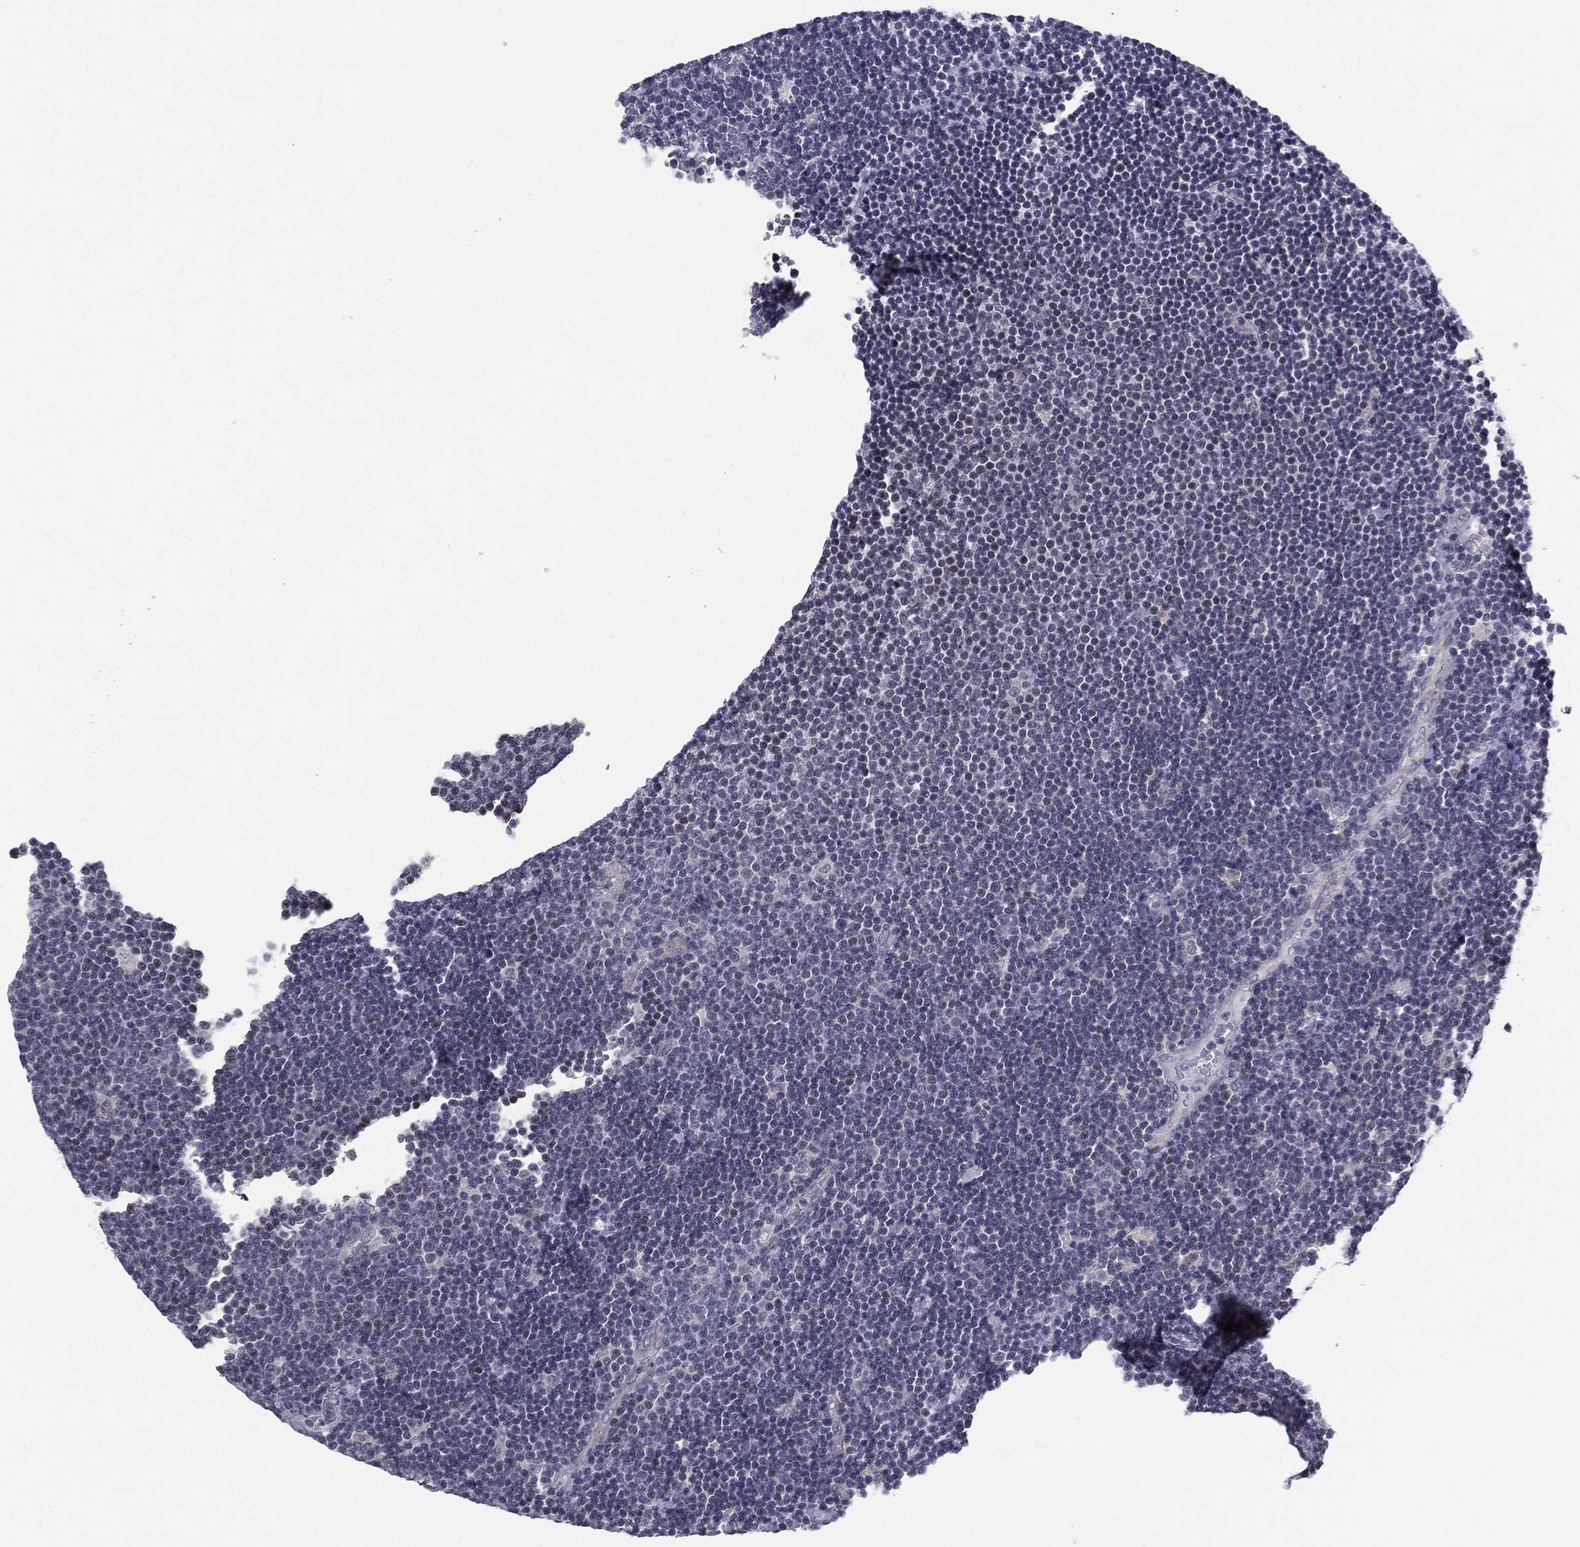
{"staining": {"intensity": "negative", "quantity": "none", "location": "none"}, "tissue": "lymphoma", "cell_type": "Tumor cells", "image_type": "cancer", "snomed": [{"axis": "morphology", "description": "Malignant lymphoma, non-Hodgkin's type, Low grade"}, {"axis": "topography", "description": "Brain"}], "caption": "Tumor cells are negative for brown protein staining in lymphoma.", "gene": "ACTRT2", "patient": {"sex": "female", "age": 66}}